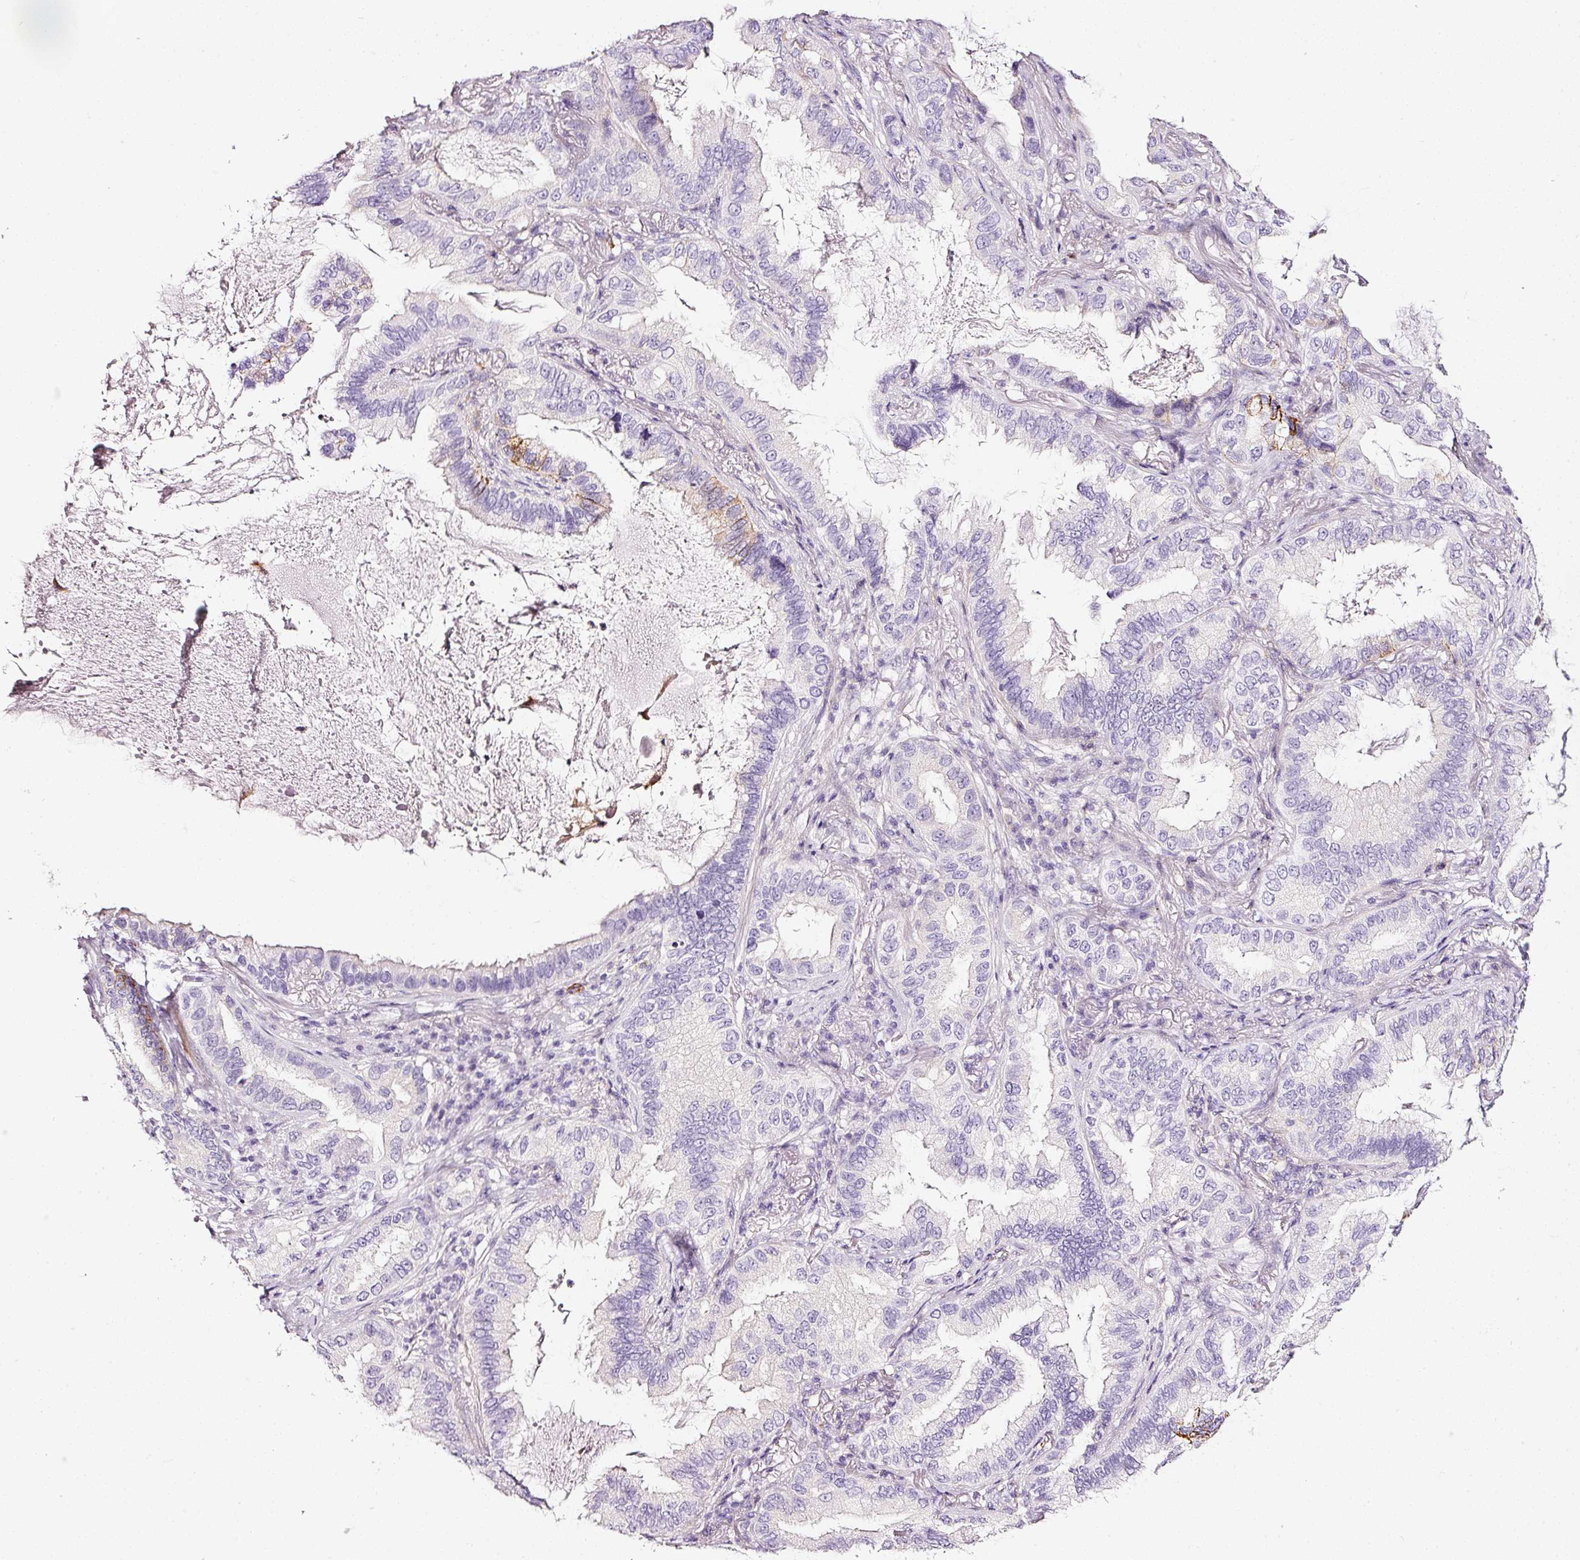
{"staining": {"intensity": "negative", "quantity": "none", "location": "none"}, "tissue": "lung cancer", "cell_type": "Tumor cells", "image_type": "cancer", "snomed": [{"axis": "morphology", "description": "Adenocarcinoma, NOS"}, {"axis": "topography", "description": "Lung"}], "caption": "Tumor cells are negative for protein expression in human lung cancer (adenocarcinoma).", "gene": "CYB561A3", "patient": {"sex": "female", "age": 69}}